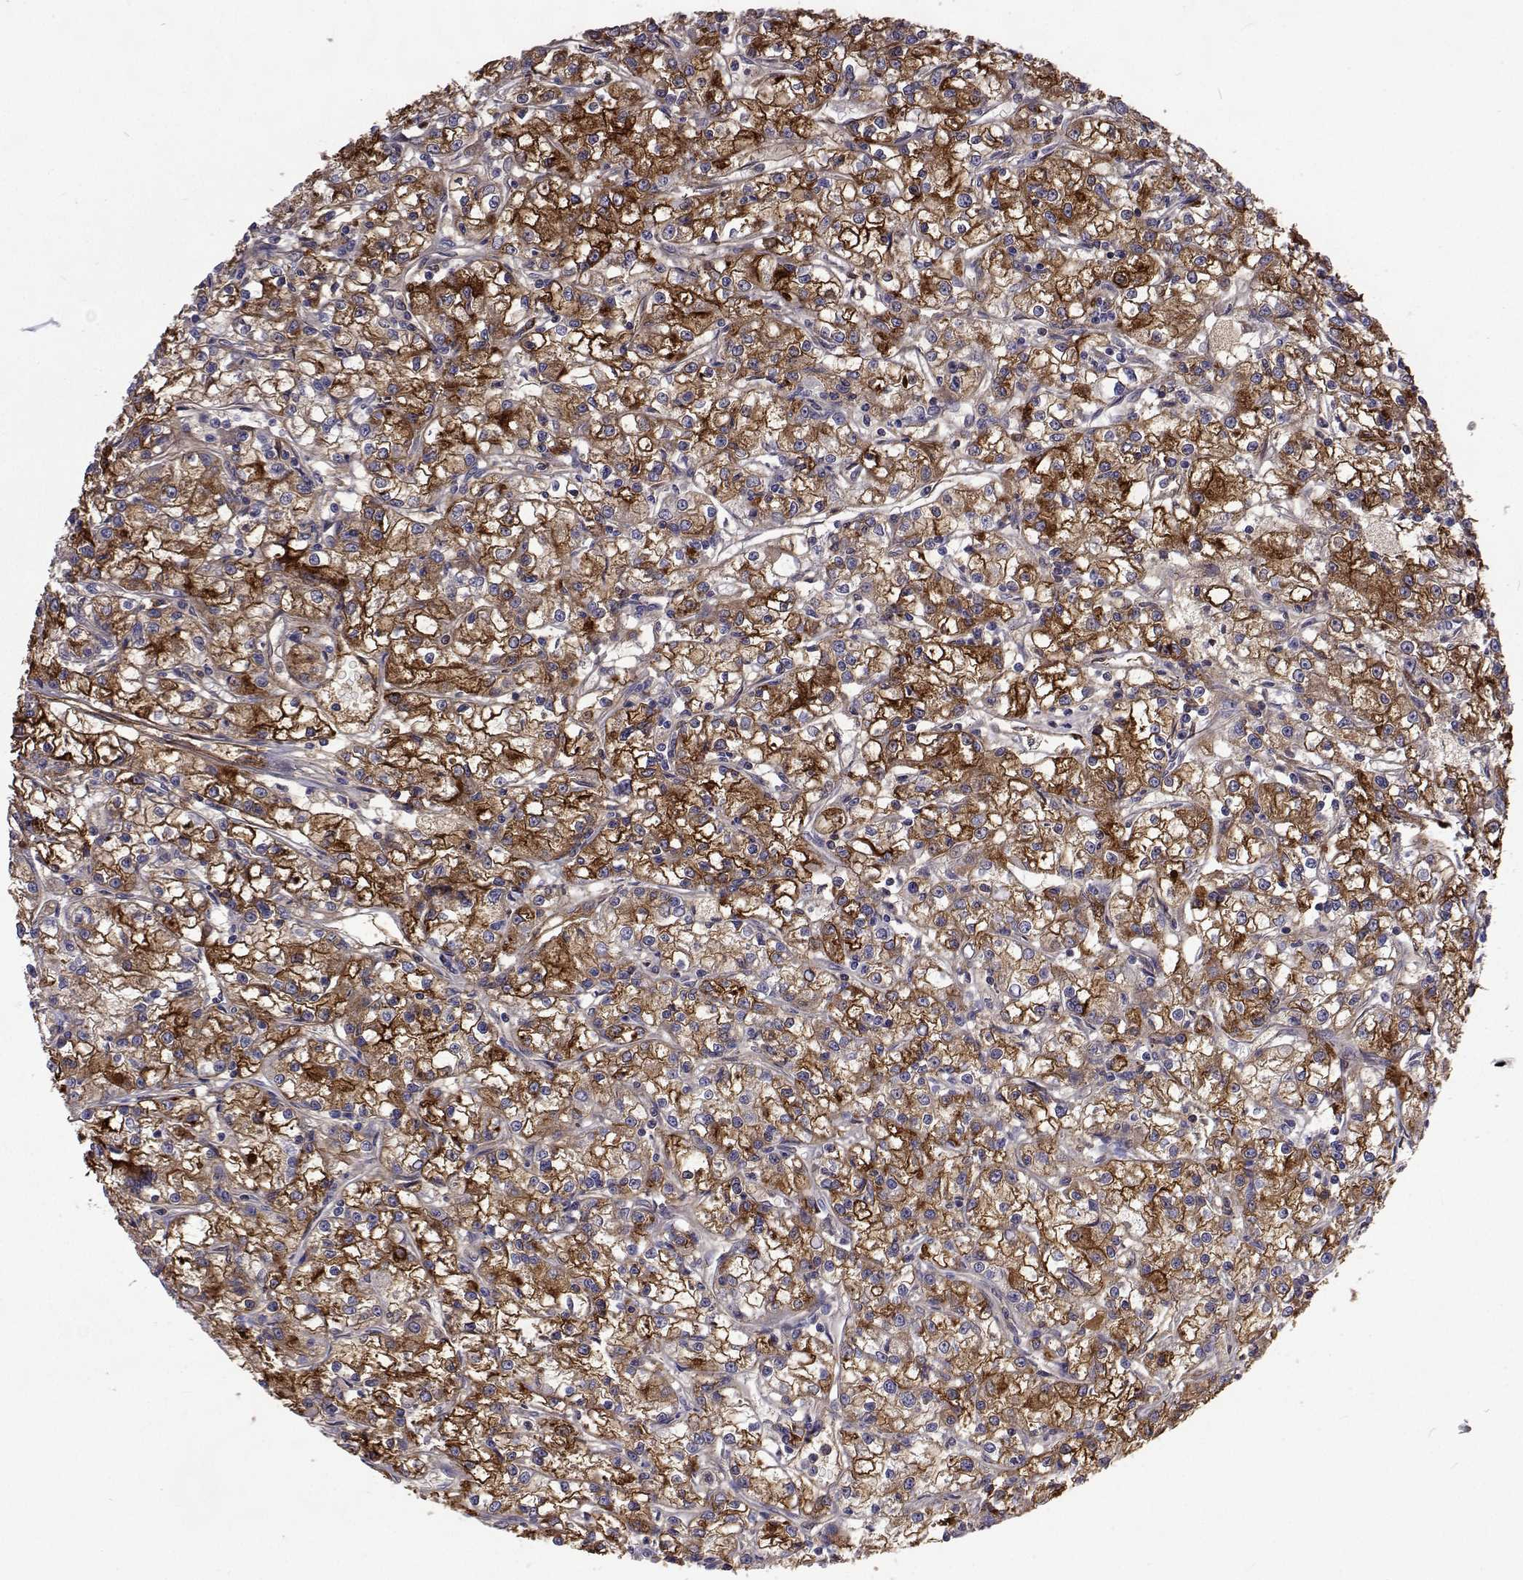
{"staining": {"intensity": "moderate", "quantity": ">75%", "location": "cytoplasmic/membranous"}, "tissue": "renal cancer", "cell_type": "Tumor cells", "image_type": "cancer", "snomed": [{"axis": "morphology", "description": "Adenocarcinoma, NOS"}, {"axis": "topography", "description": "Kidney"}], "caption": "Moderate cytoplasmic/membranous staining is appreciated in about >75% of tumor cells in renal cancer.", "gene": "NPR3", "patient": {"sex": "female", "age": 59}}